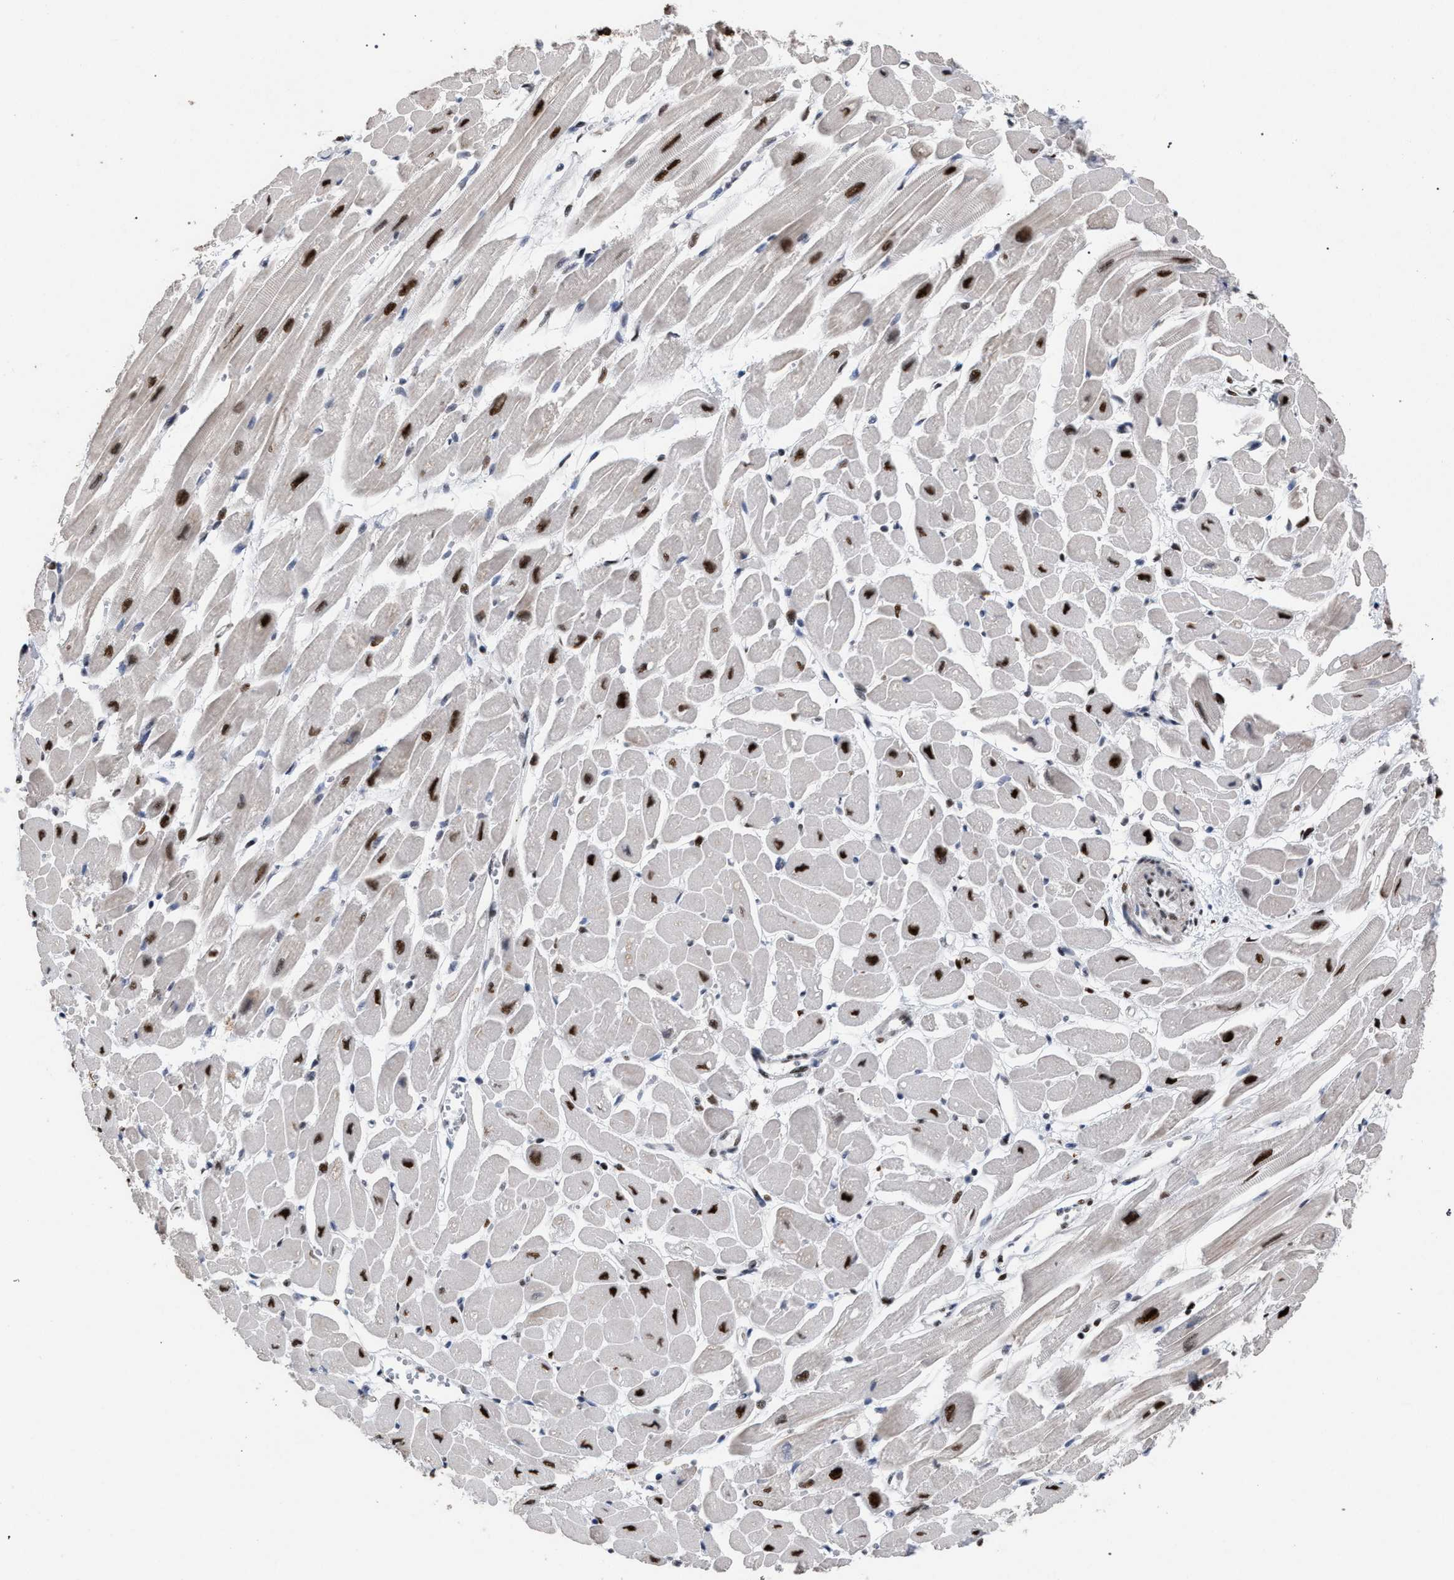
{"staining": {"intensity": "strong", "quantity": ">75%", "location": "nuclear"}, "tissue": "heart muscle", "cell_type": "Cardiomyocytes", "image_type": "normal", "snomed": [{"axis": "morphology", "description": "Normal tissue, NOS"}, {"axis": "topography", "description": "Heart"}], "caption": "About >75% of cardiomyocytes in benign human heart muscle show strong nuclear protein expression as visualized by brown immunohistochemical staining.", "gene": "TP53BP1", "patient": {"sex": "female", "age": 54}}